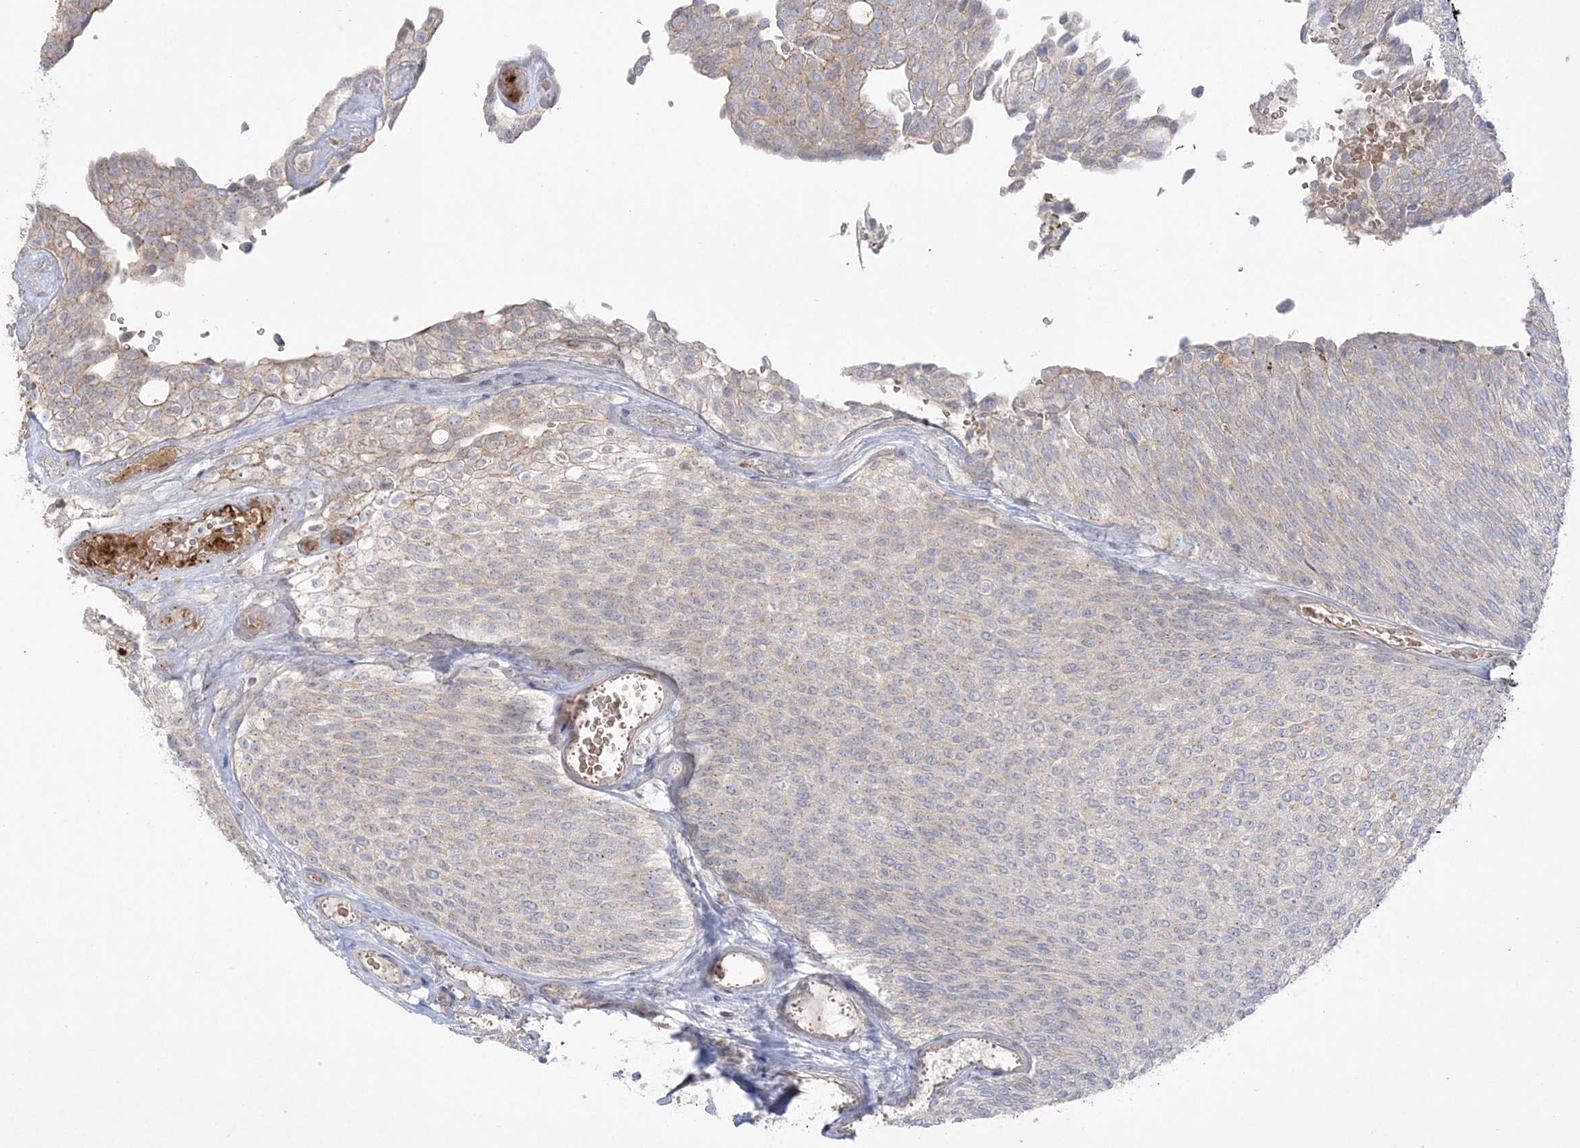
{"staining": {"intensity": "weak", "quantity": "<25%", "location": "cytoplasmic/membranous"}, "tissue": "urothelial cancer", "cell_type": "Tumor cells", "image_type": "cancer", "snomed": [{"axis": "morphology", "description": "Urothelial carcinoma, Low grade"}, {"axis": "topography", "description": "Urinary bladder"}], "caption": "Immunohistochemical staining of human urothelial cancer shows no significant positivity in tumor cells.", "gene": "ADAMTS12", "patient": {"sex": "female", "age": 79}}